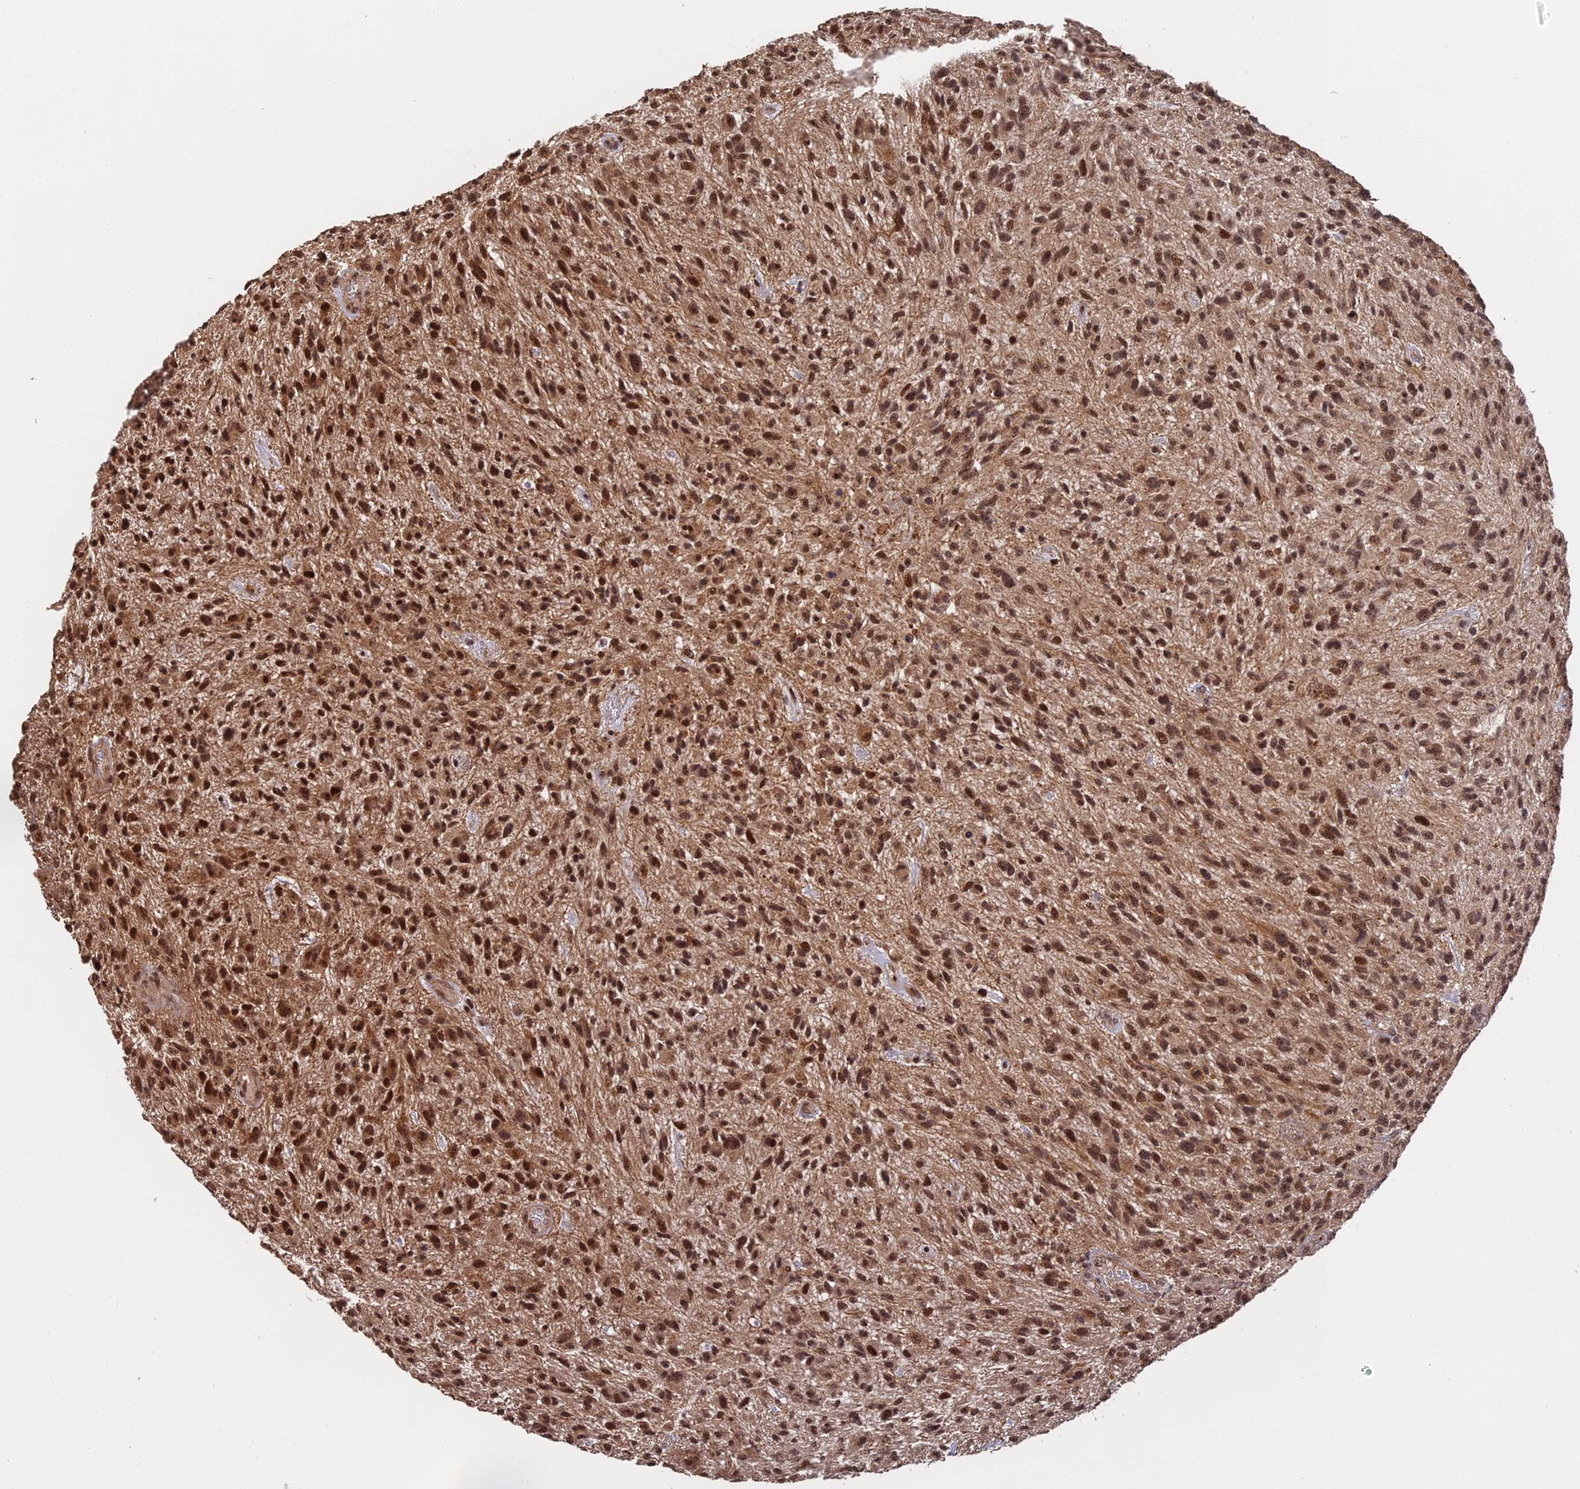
{"staining": {"intensity": "strong", "quantity": ">75%", "location": "cytoplasmic/membranous,nuclear"}, "tissue": "glioma", "cell_type": "Tumor cells", "image_type": "cancer", "snomed": [{"axis": "morphology", "description": "Glioma, malignant, High grade"}, {"axis": "topography", "description": "Brain"}], "caption": "Tumor cells display strong cytoplasmic/membranous and nuclear positivity in about >75% of cells in glioma.", "gene": "OSBPL1A", "patient": {"sex": "male", "age": 47}}